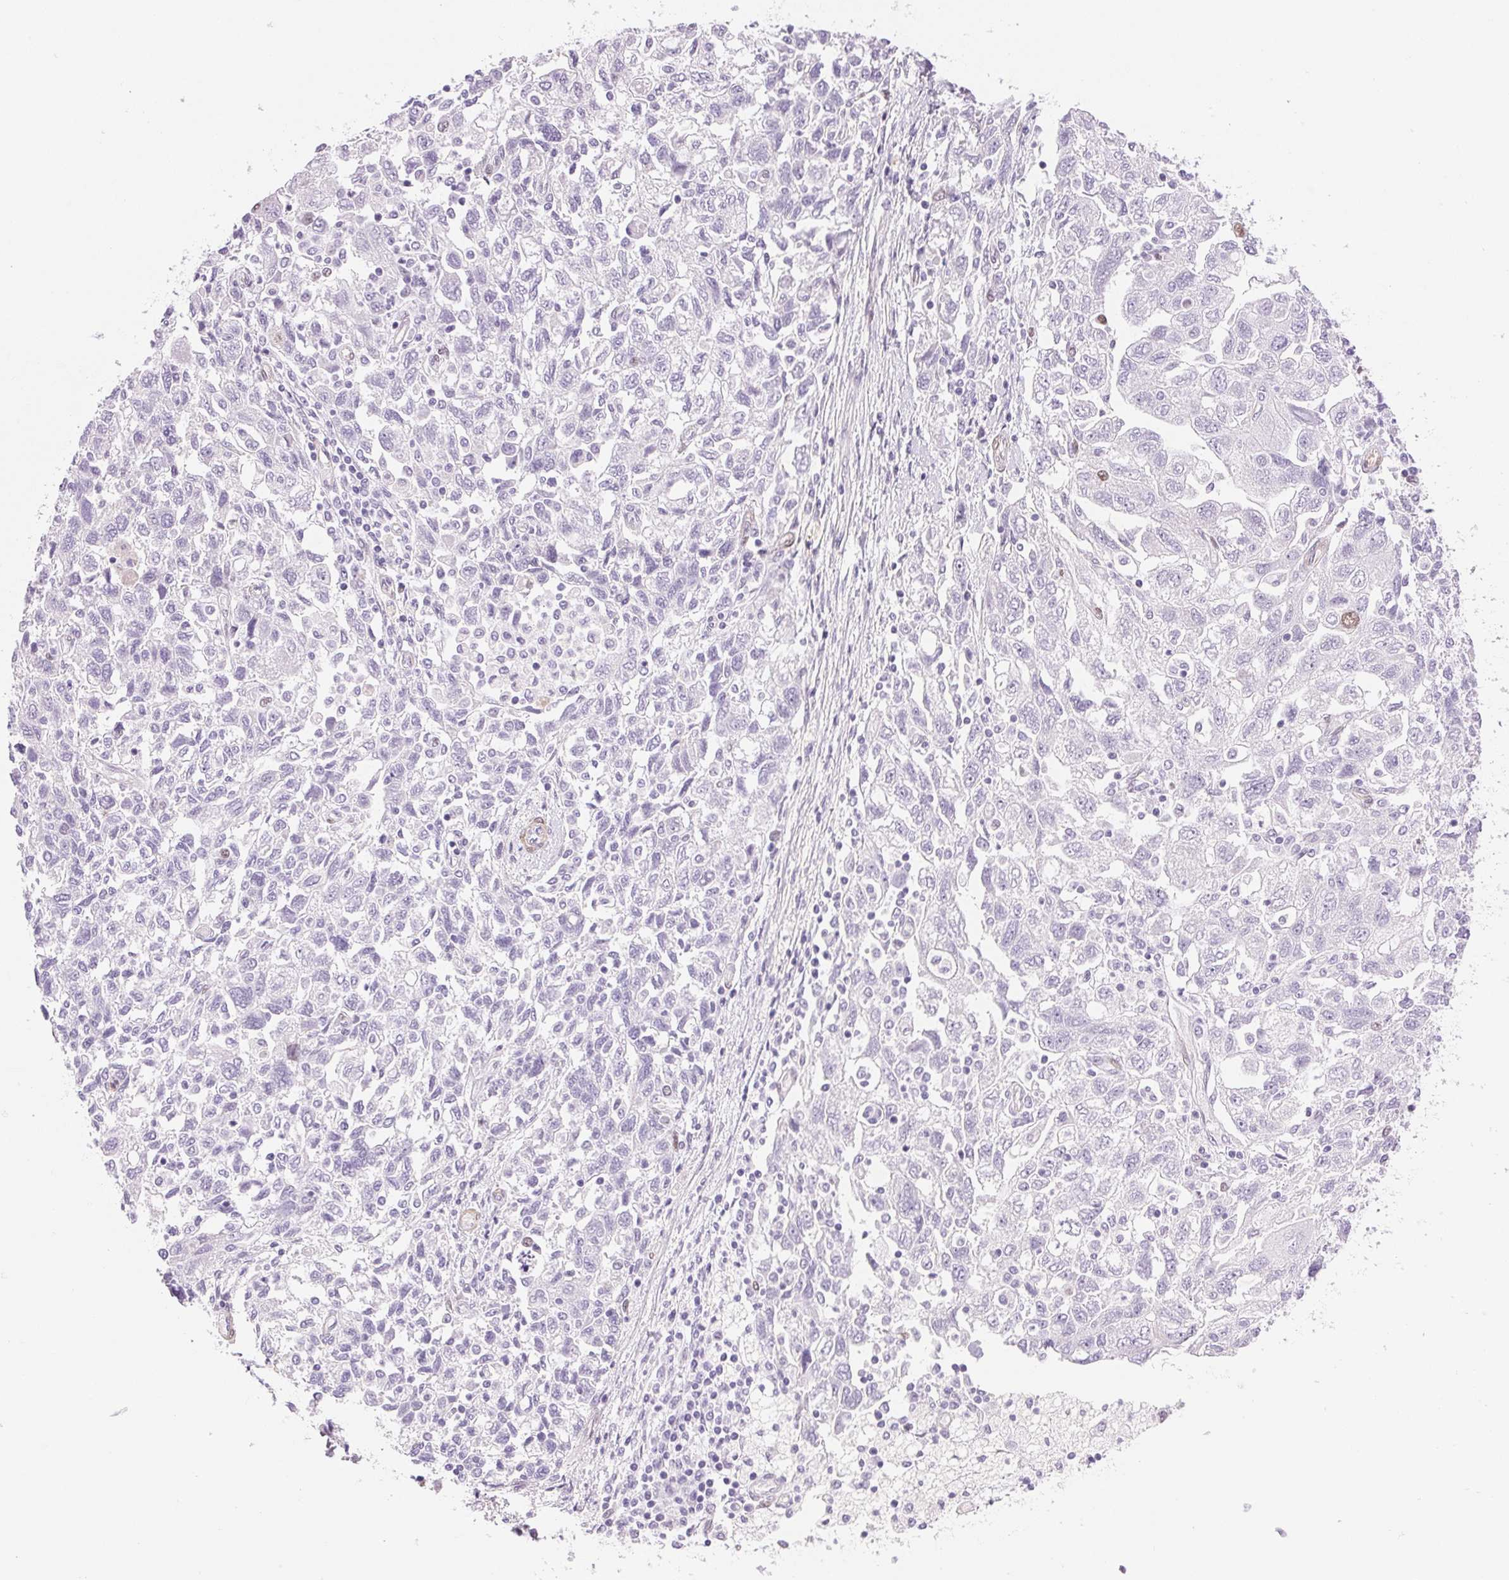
{"staining": {"intensity": "negative", "quantity": "none", "location": "none"}, "tissue": "ovarian cancer", "cell_type": "Tumor cells", "image_type": "cancer", "snomed": [{"axis": "morphology", "description": "Carcinoma, NOS"}, {"axis": "morphology", "description": "Cystadenocarcinoma, serous, NOS"}, {"axis": "topography", "description": "Ovary"}], "caption": "Human ovarian cancer (serous cystadenocarcinoma) stained for a protein using IHC reveals no positivity in tumor cells.", "gene": "SMTN", "patient": {"sex": "female", "age": 69}}